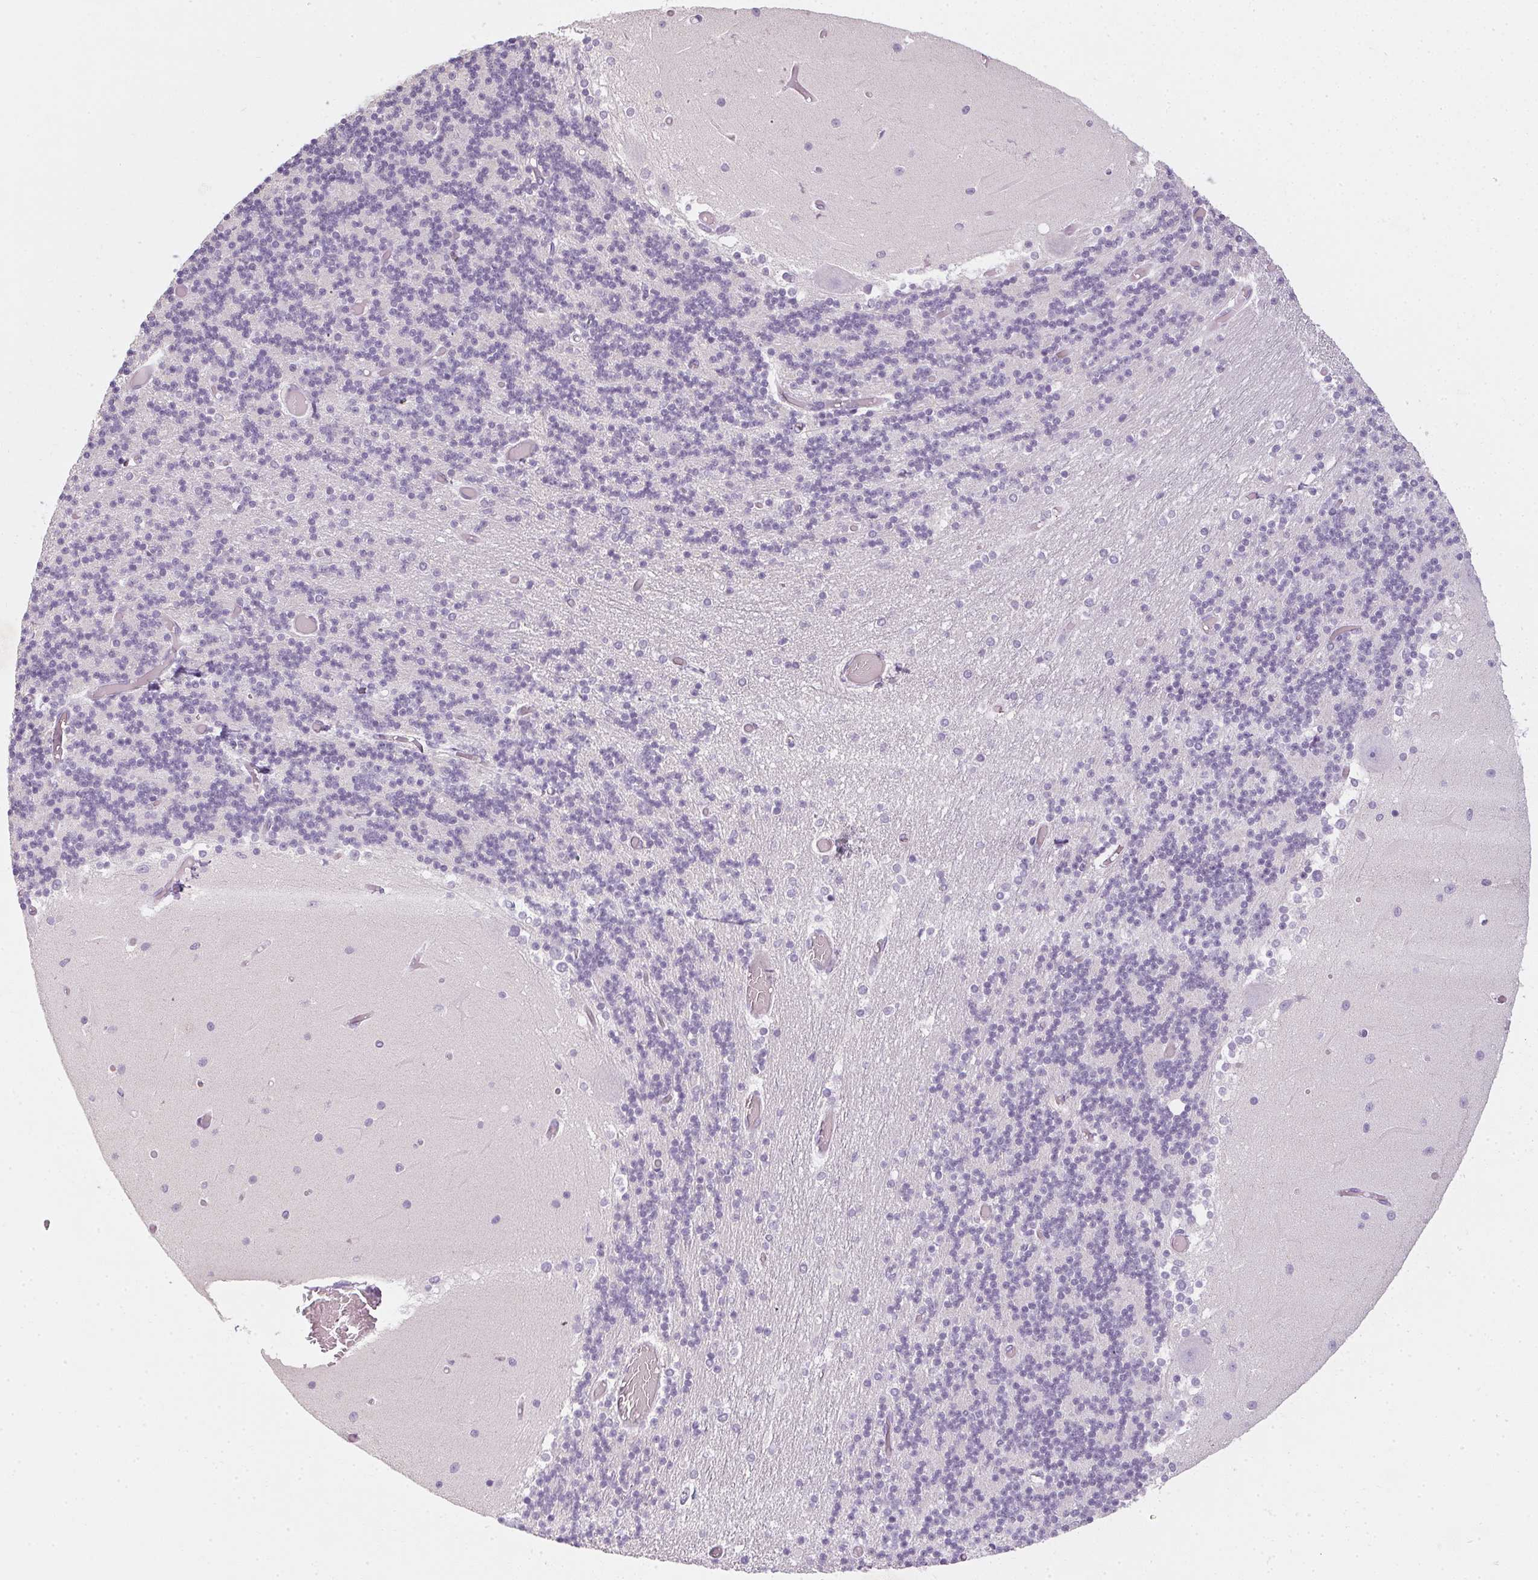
{"staining": {"intensity": "negative", "quantity": "none", "location": "none"}, "tissue": "cerebellum", "cell_type": "Cells in granular layer", "image_type": "normal", "snomed": [{"axis": "morphology", "description": "Normal tissue, NOS"}, {"axis": "topography", "description": "Cerebellum"}], "caption": "High magnification brightfield microscopy of unremarkable cerebellum stained with DAB (brown) and counterstained with hematoxylin (blue): cells in granular layer show no significant positivity.", "gene": "TMEM72", "patient": {"sex": "female", "age": 28}}